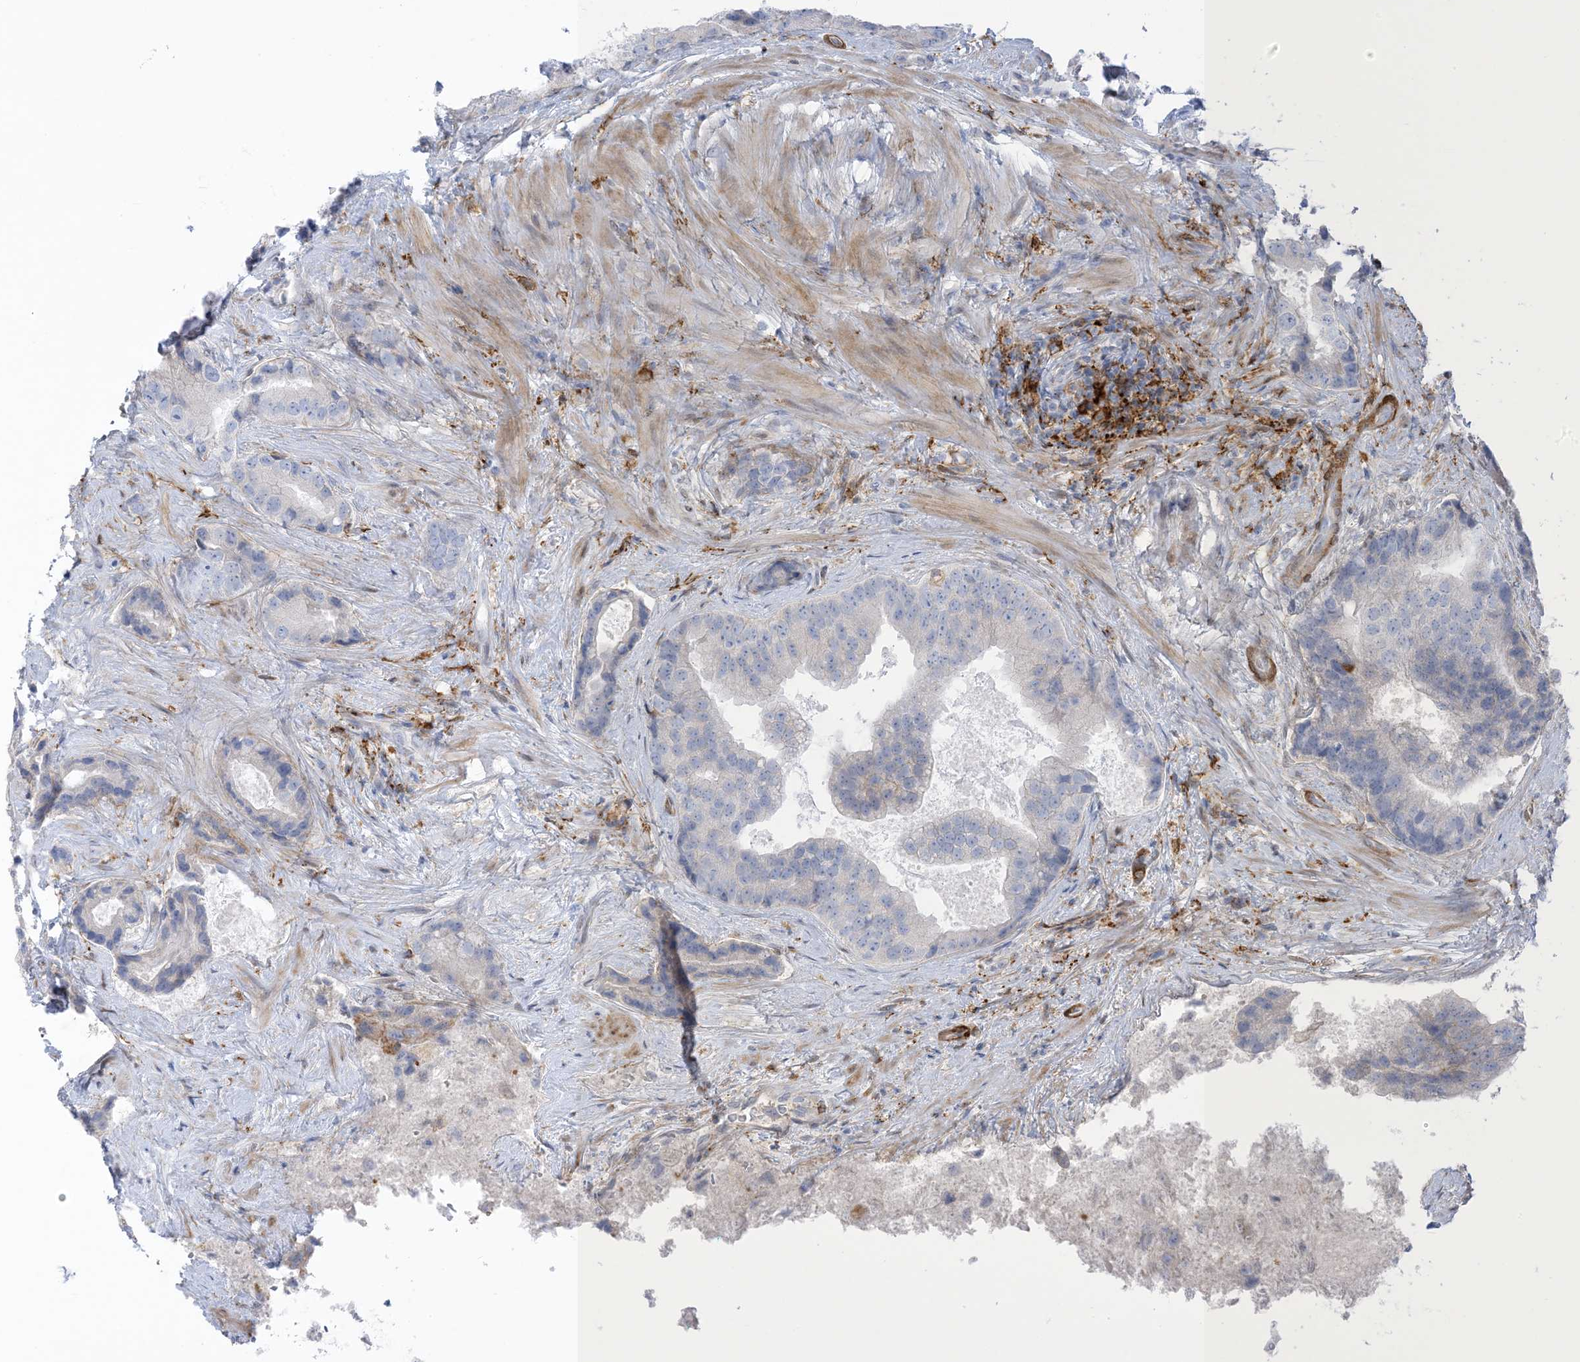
{"staining": {"intensity": "negative", "quantity": "none", "location": "none"}, "tissue": "prostate cancer", "cell_type": "Tumor cells", "image_type": "cancer", "snomed": [{"axis": "morphology", "description": "Adenocarcinoma, High grade"}, {"axis": "topography", "description": "Prostate"}], "caption": "Prostate cancer (adenocarcinoma (high-grade)) was stained to show a protein in brown. There is no significant expression in tumor cells. (DAB immunohistochemistry (IHC), high magnification).", "gene": "ICMT", "patient": {"sex": "male", "age": 70}}